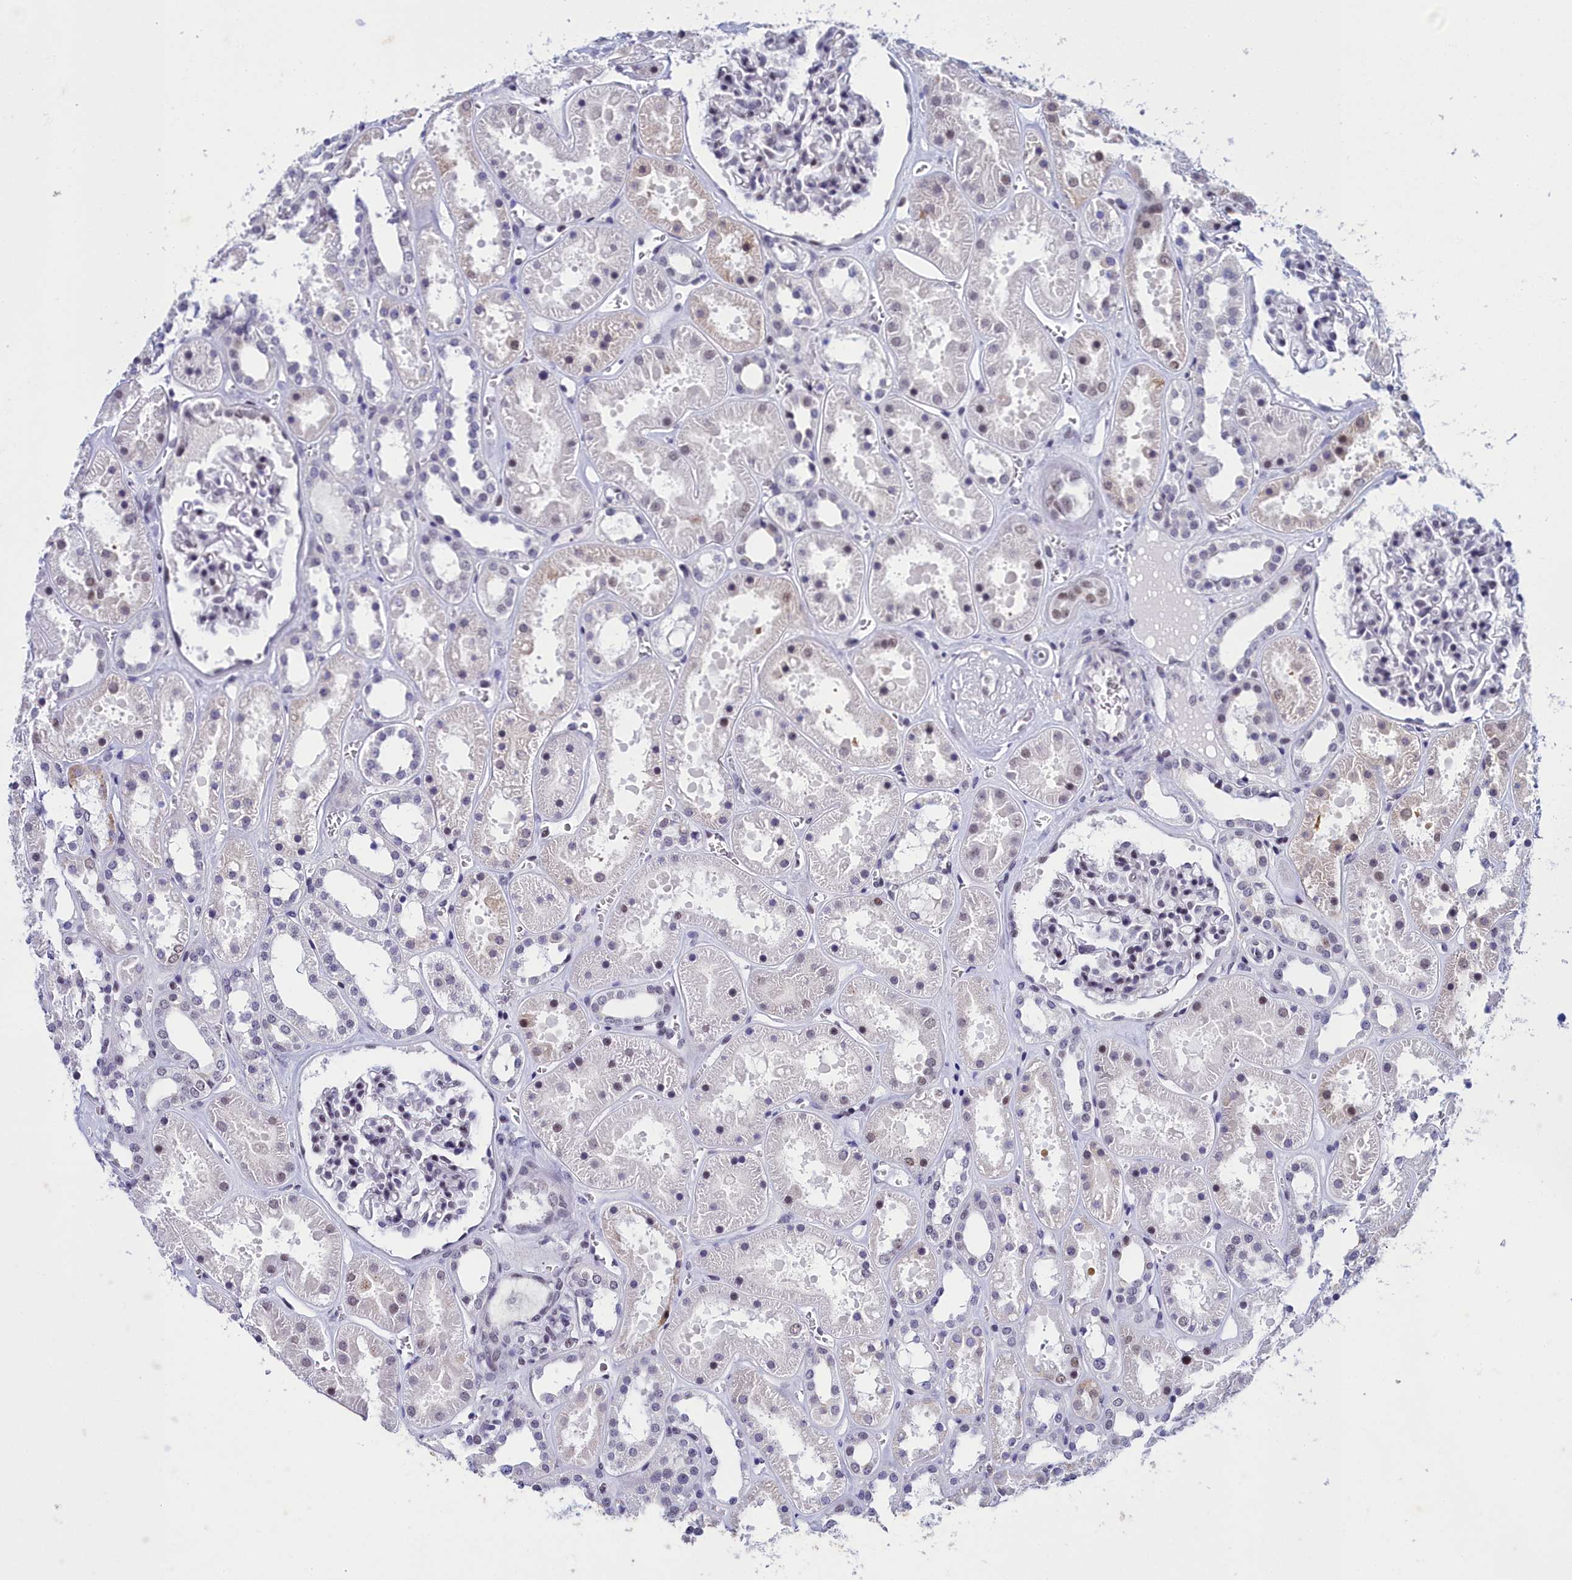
{"staining": {"intensity": "weak", "quantity": "25%-75%", "location": "nuclear"}, "tissue": "kidney", "cell_type": "Cells in glomeruli", "image_type": "normal", "snomed": [{"axis": "morphology", "description": "Normal tissue, NOS"}, {"axis": "topography", "description": "Kidney"}], "caption": "IHC of unremarkable human kidney demonstrates low levels of weak nuclear expression in approximately 25%-75% of cells in glomeruli.", "gene": "CCDC97", "patient": {"sex": "female", "age": 41}}